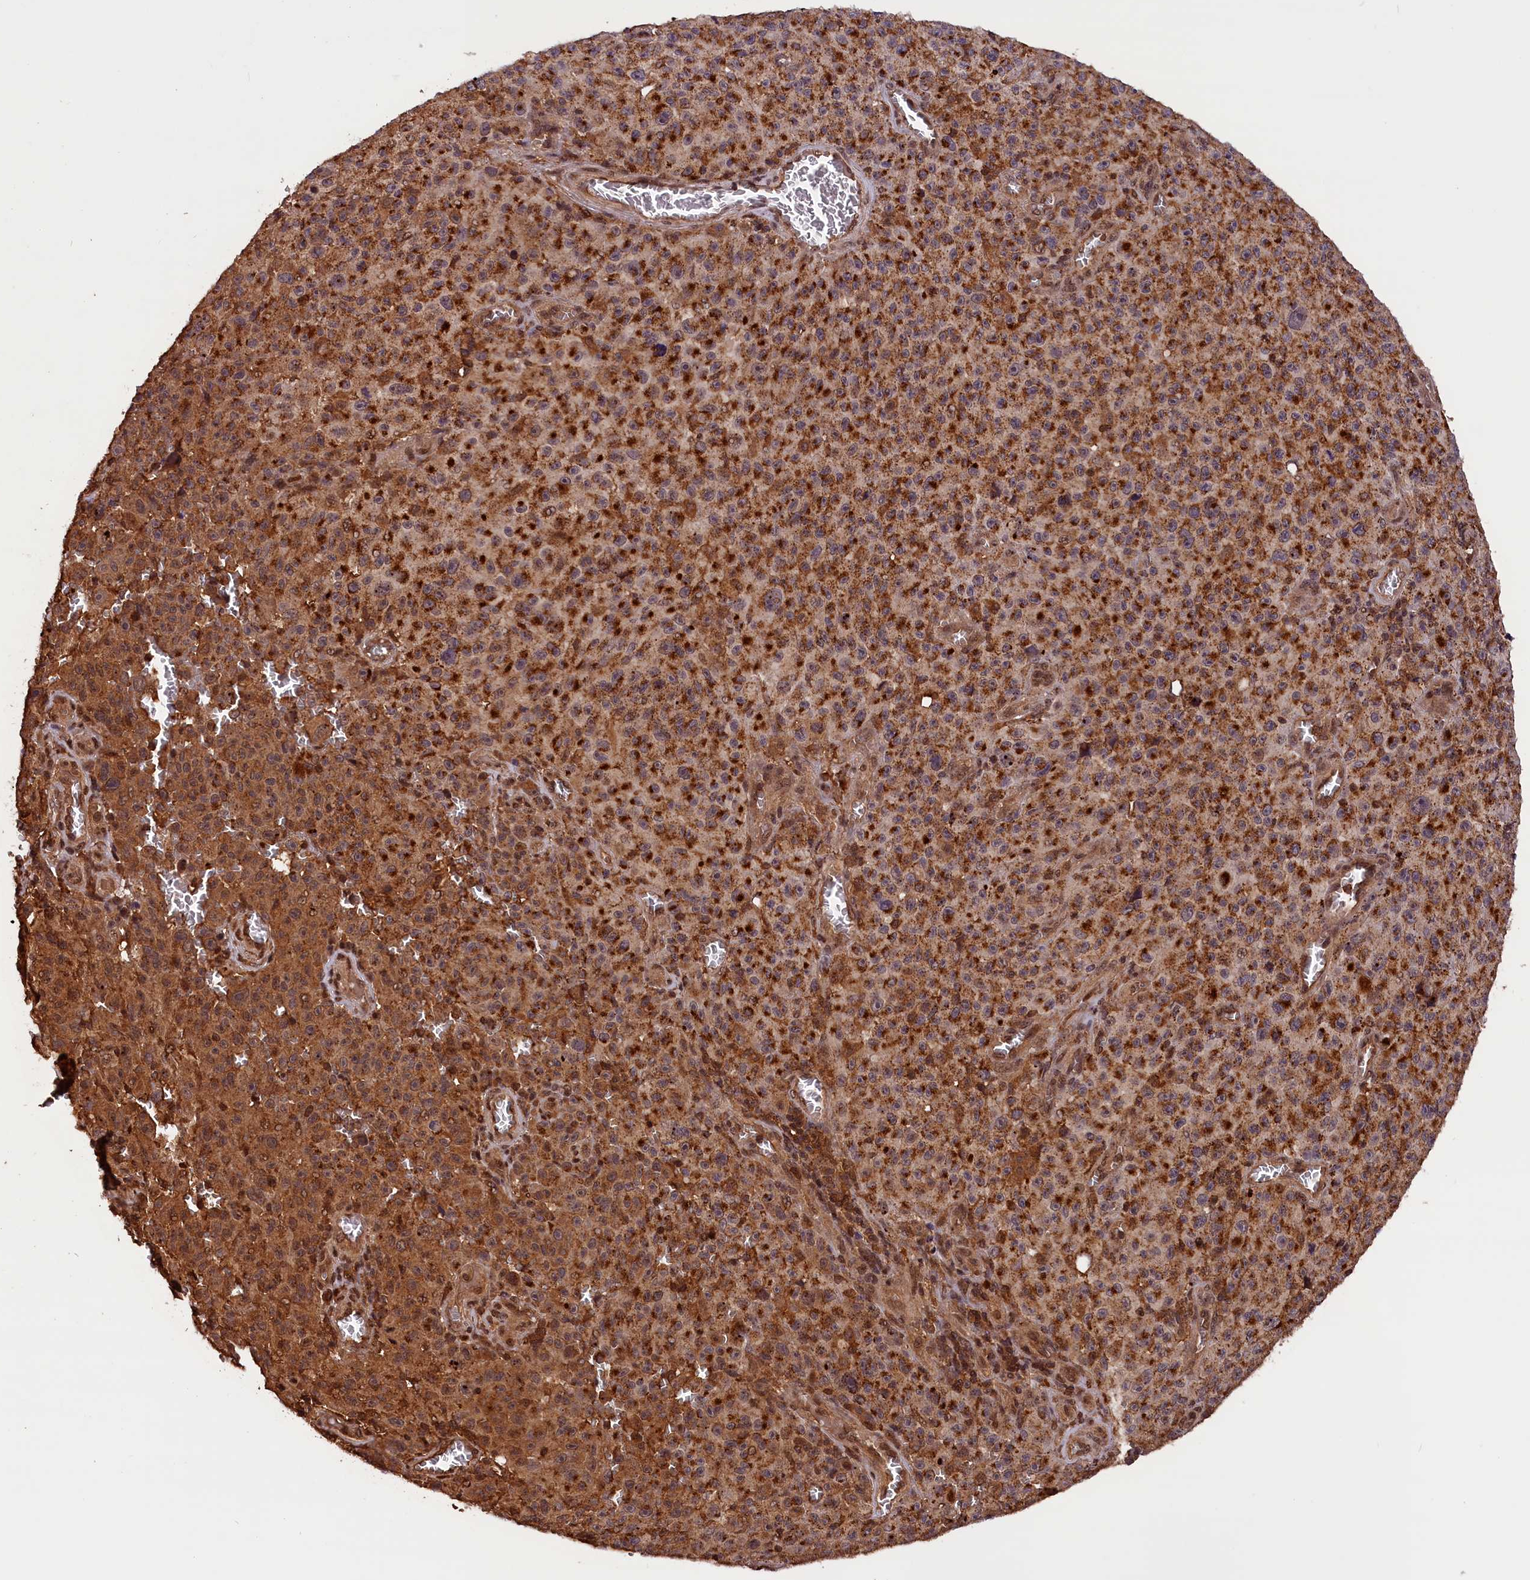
{"staining": {"intensity": "strong", "quantity": ">75%", "location": "cytoplasmic/membranous"}, "tissue": "melanoma", "cell_type": "Tumor cells", "image_type": "cancer", "snomed": [{"axis": "morphology", "description": "Malignant melanoma, NOS"}, {"axis": "topography", "description": "Skin"}], "caption": "Immunohistochemistry staining of melanoma, which exhibits high levels of strong cytoplasmic/membranous positivity in about >75% of tumor cells indicating strong cytoplasmic/membranous protein staining. The staining was performed using DAB (3,3'-diaminobenzidine) (brown) for protein detection and nuclei were counterstained in hematoxylin (blue).", "gene": "IST1", "patient": {"sex": "female", "age": 82}}